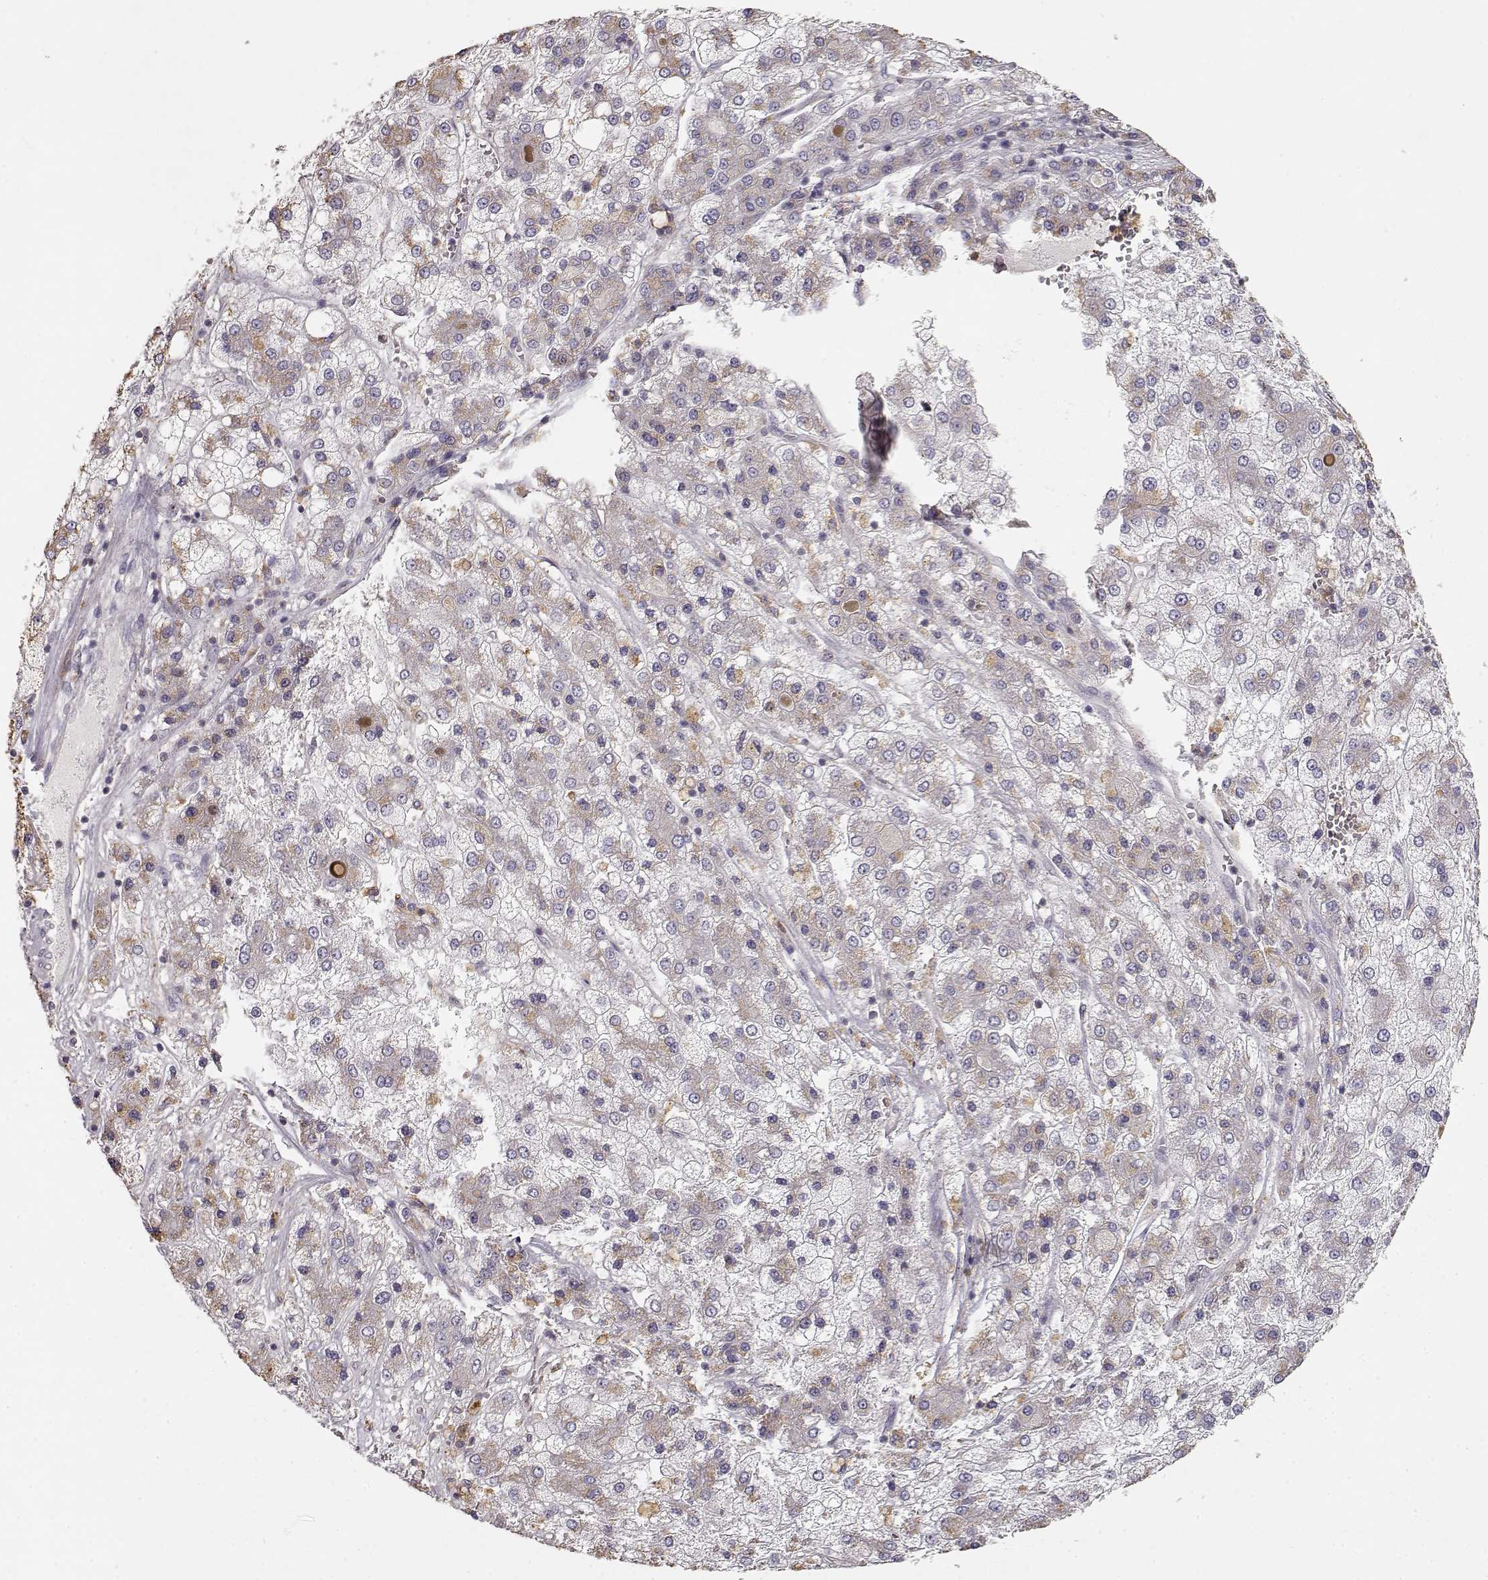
{"staining": {"intensity": "weak", "quantity": "<25%", "location": "cytoplasmic/membranous"}, "tissue": "liver cancer", "cell_type": "Tumor cells", "image_type": "cancer", "snomed": [{"axis": "morphology", "description": "Carcinoma, Hepatocellular, NOS"}, {"axis": "topography", "description": "Liver"}], "caption": "There is no significant staining in tumor cells of hepatocellular carcinoma (liver).", "gene": "VAV1", "patient": {"sex": "male", "age": 73}}